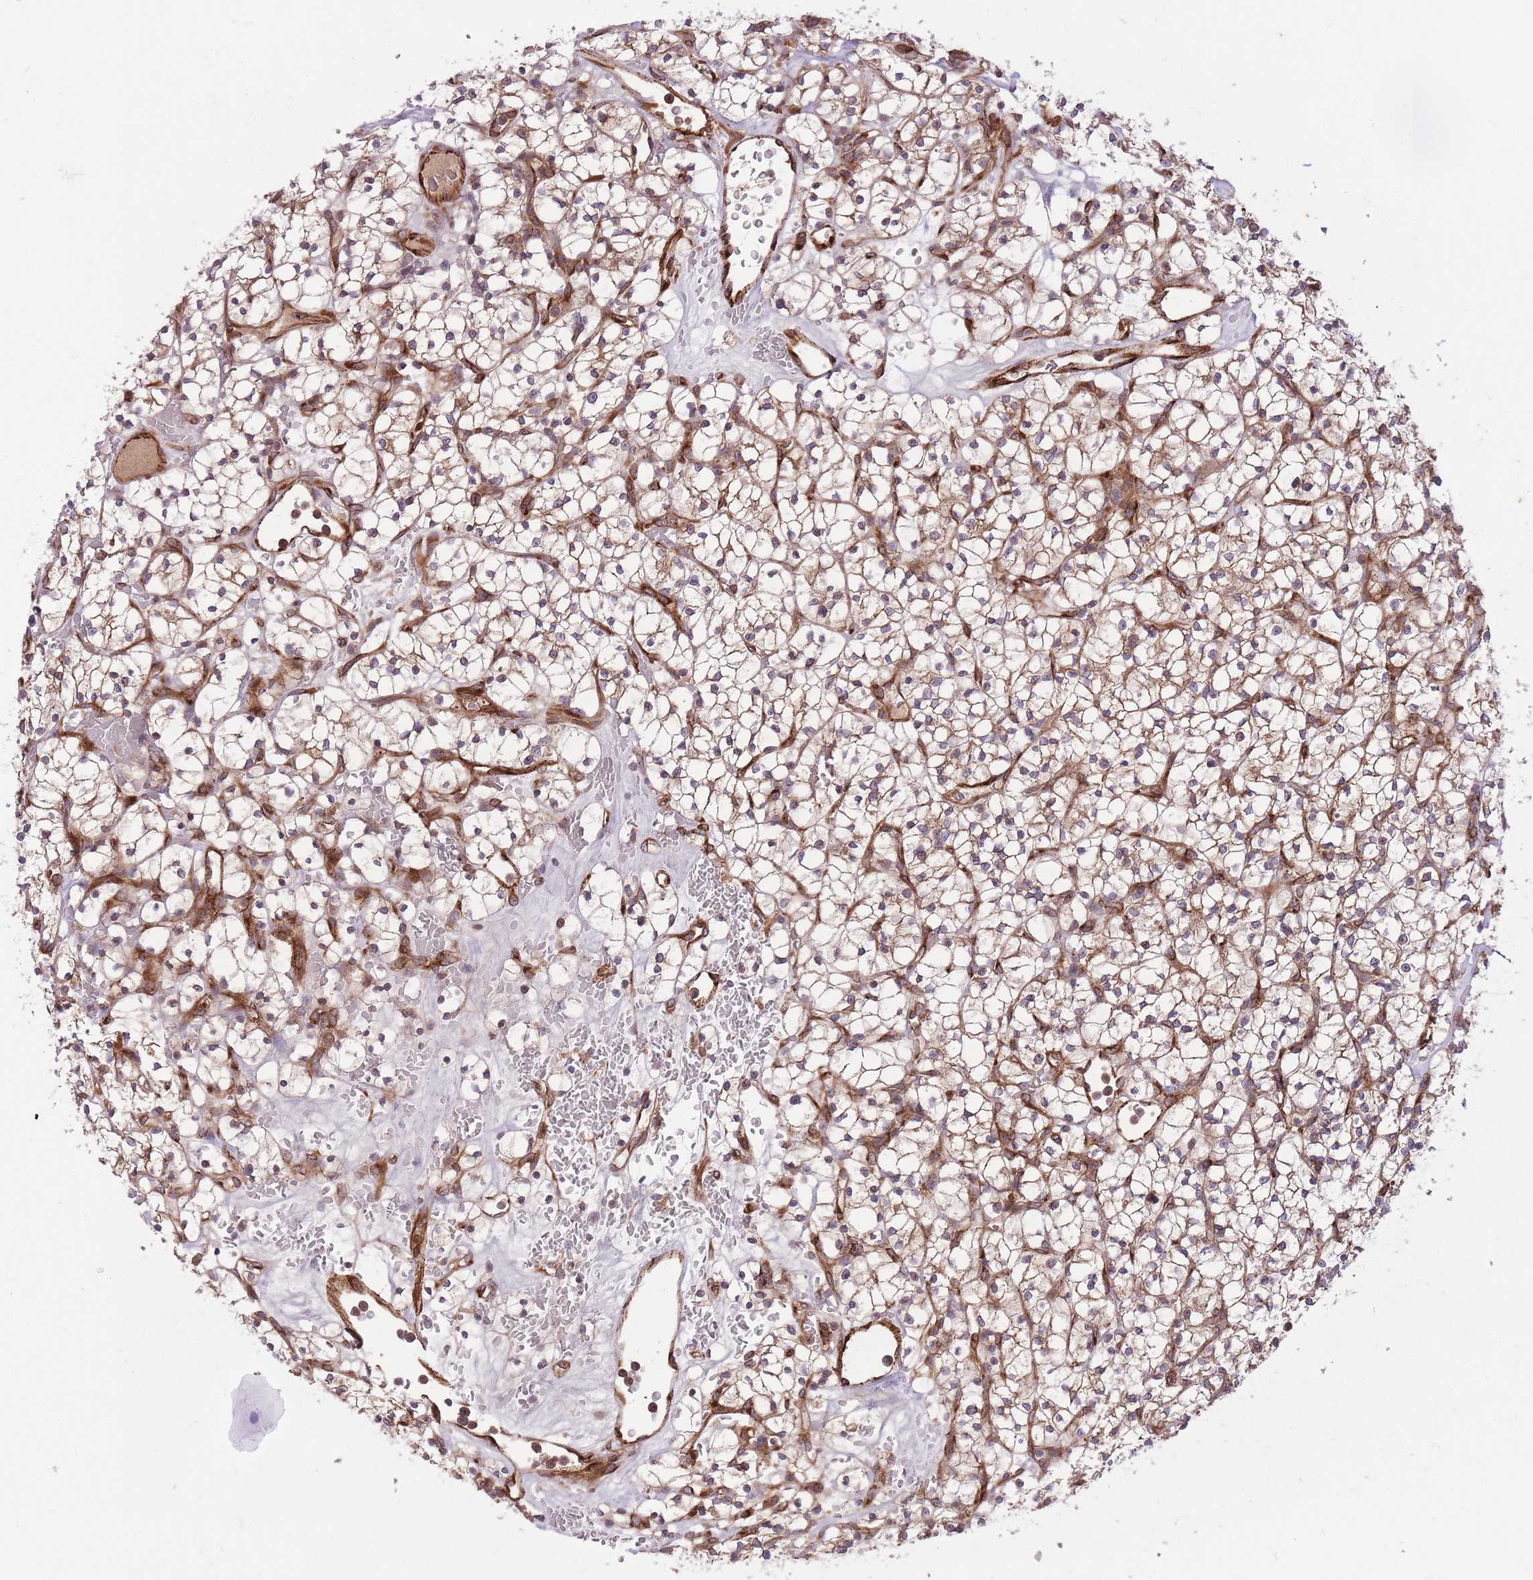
{"staining": {"intensity": "weak", "quantity": "25%-75%", "location": "cytoplasmic/membranous"}, "tissue": "renal cancer", "cell_type": "Tumor cells", "image_type": "cancer", "snomed": [{"axis": "morphology", "description": "Adenocarcinoma, NOS"}, {"axis": "topography", "description": "Kidney"}], "caption": "Weak cytoplasmic/membranous protein staining is present in about 25%-75% of tumor cells in adenocarcinoma (renal).", "gene": "CISH", "patient": {"sex": "female", "age": 64}}